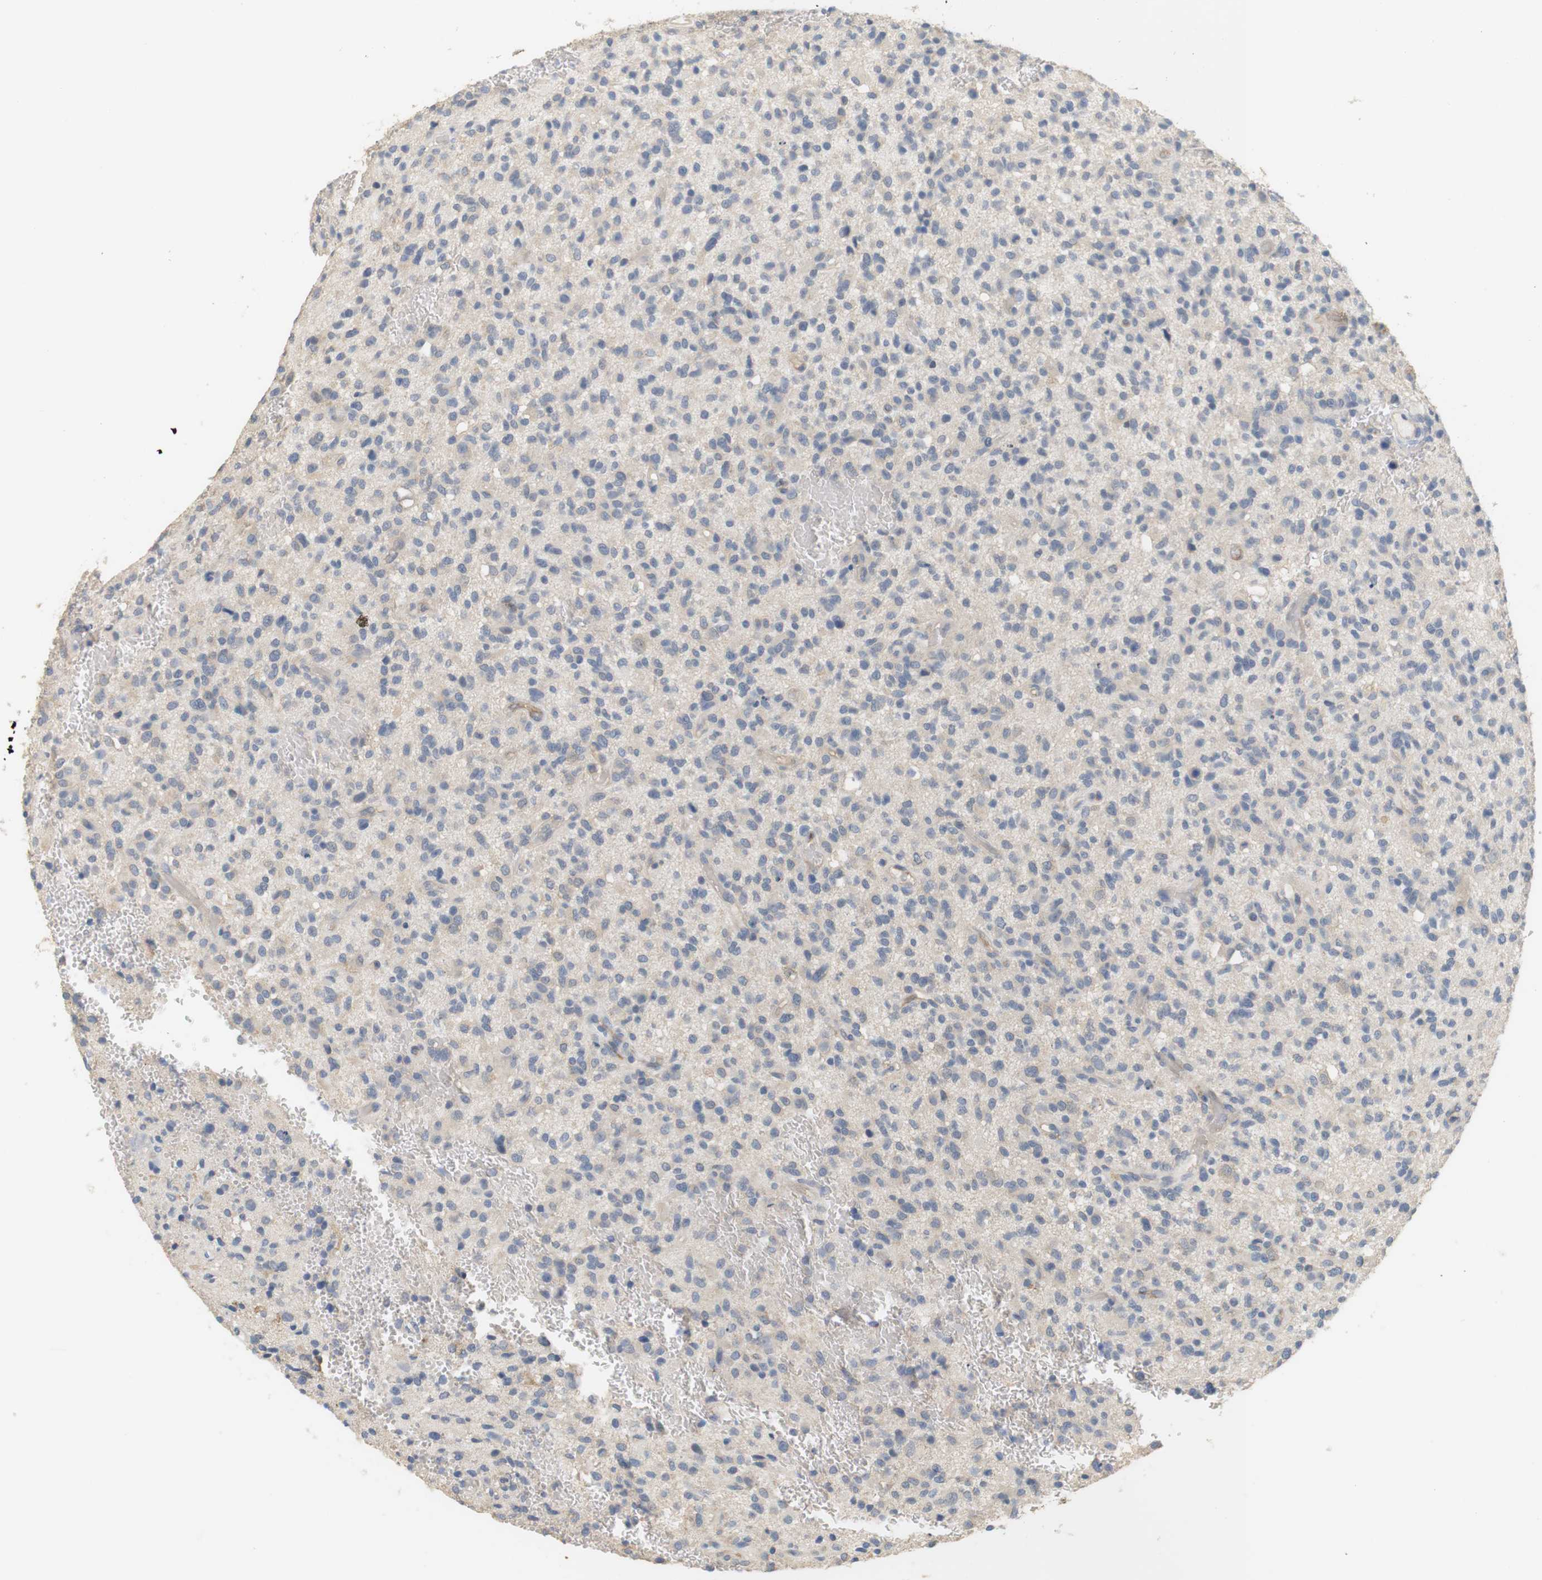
{"staining": {"intensity": "negative", "quantity": "none", "location": "none"}, "tissue": "glioma", "cell_type": "Tumor cells", "image_type": "cancer", "snomed": [{"axis": "morphology", "description": "Glioma, malignant, High grade"}, {"axis": "topography", "description": "Brain"}], "caption": "DAB immunohistochemical staining of human glioma reveals no significant positivity in tumor cells.", "gene": "OSR1", "patient": {"sex": "male", "age": 71}}